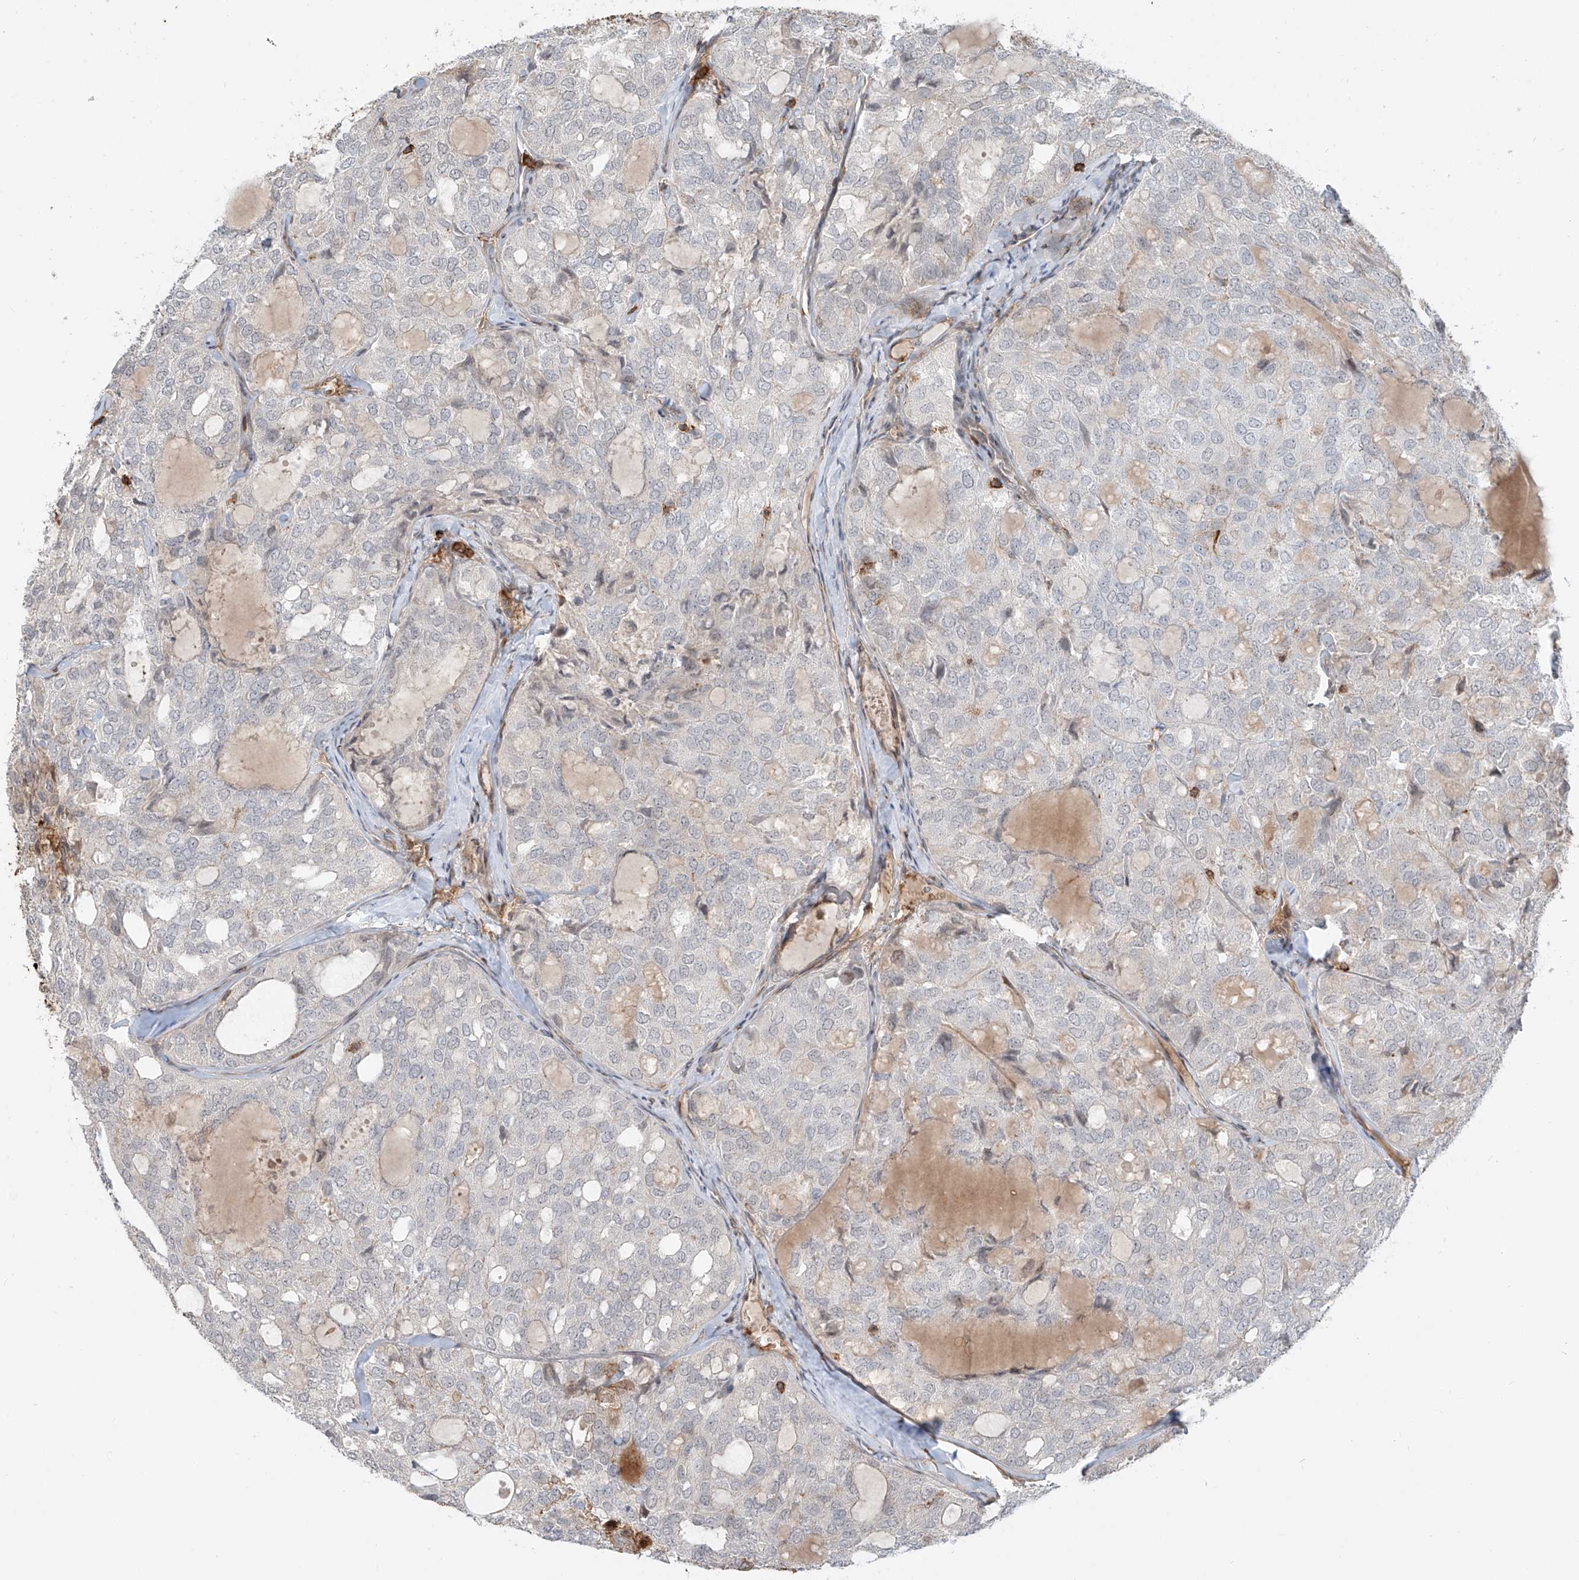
{"staining": {"intensity": "negative", "quantity": "none", "location": "none"}, "tissue": "thyroid cancer", "cell_type": "Tumor cells", "image_type": "cancer", "snomed": [{"axis": "morphology", "description": "Follicular adenoma carcinoma, NOS"}, {"axis": "topography", "description": "Thyroid gland"}], "caption": "Immunohistochemical staining of human thyroid follicular adenoma carcinoma exhibits no significant staining in tumor cells.", "gene": "CEP162", "patient": {"sex": "male", "age": 75}}